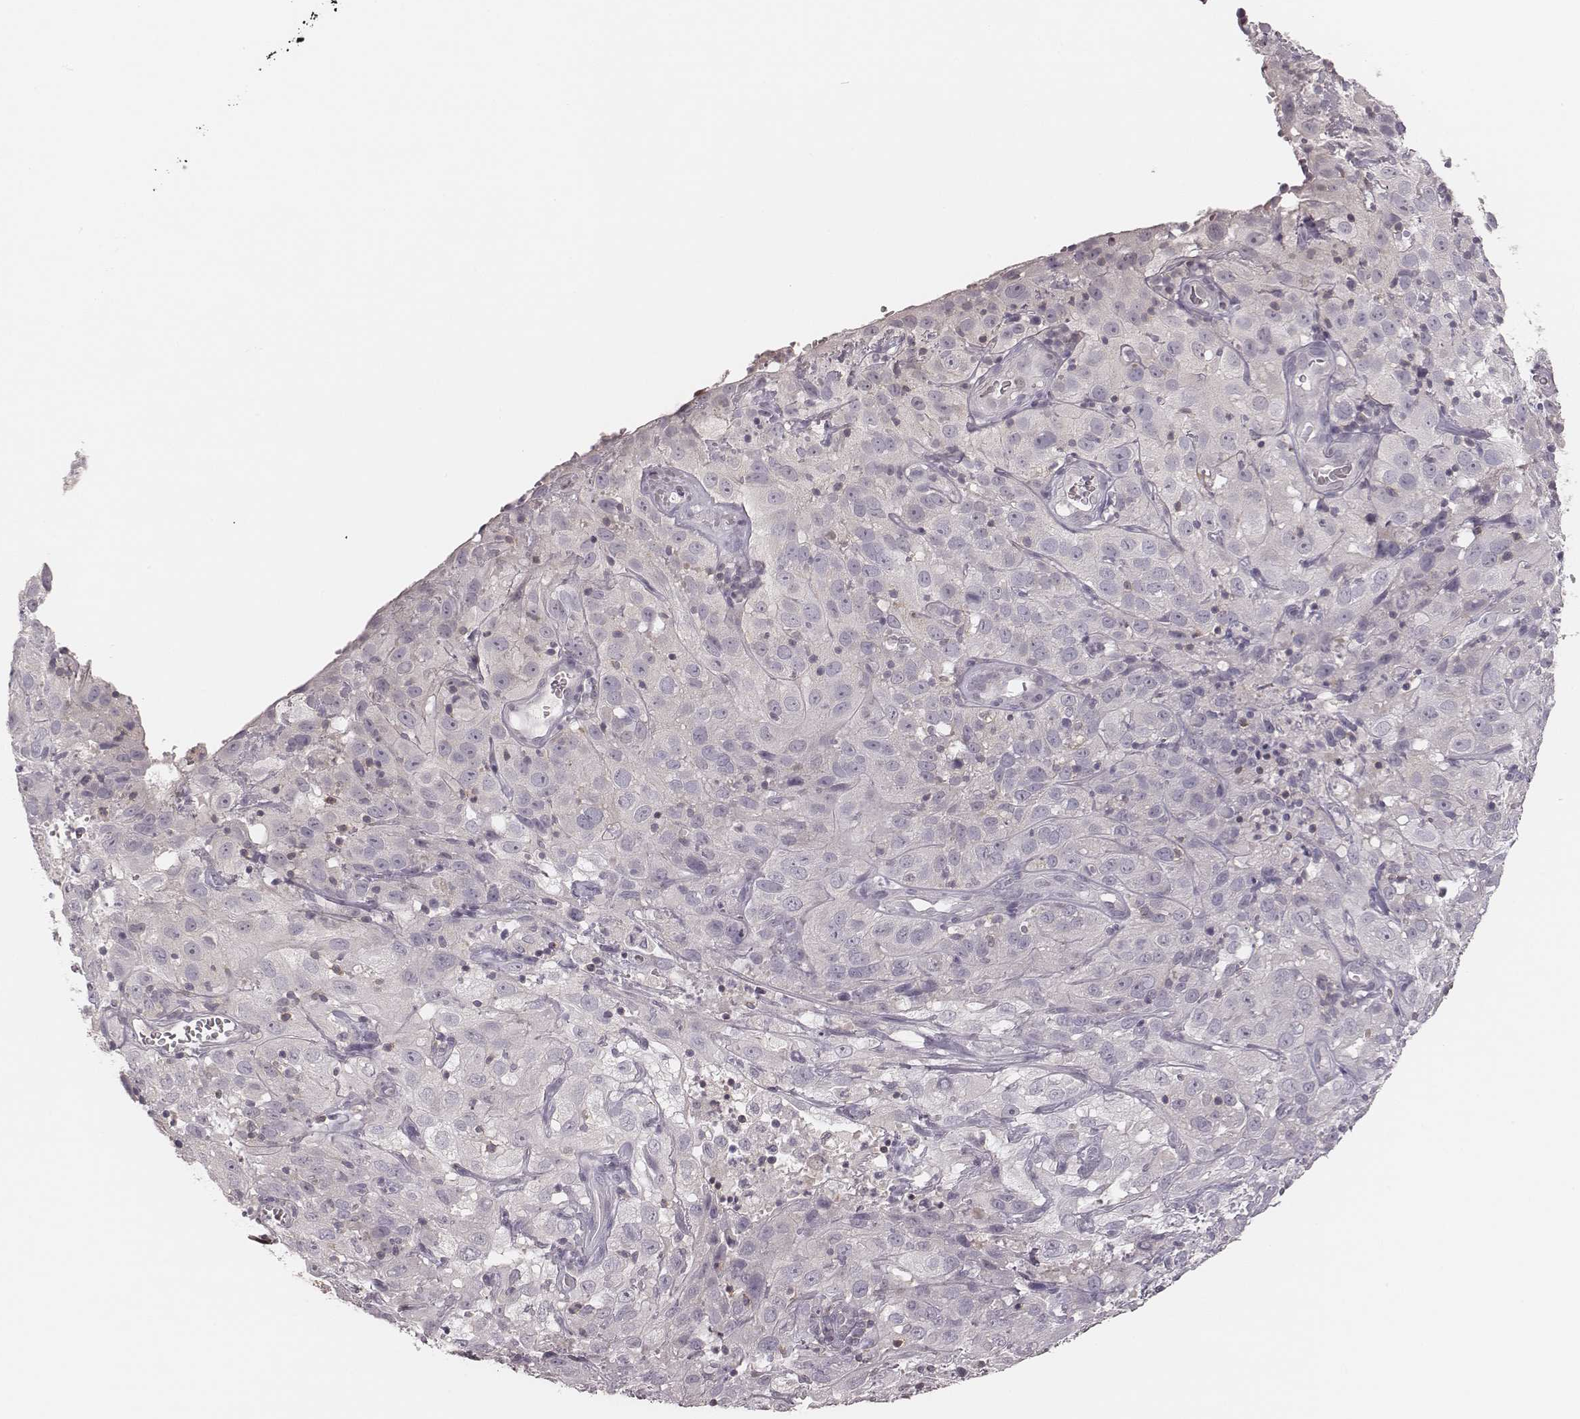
{"staining": {"intensity": "negative", "quantity": "none", "location": "none"}, "tissue": "cervical cancer", "cell_type": "Tumor cells", "image_type": "cancer", "snomed": [{"axis": "morphology", "description": "Squamous cell carcinoma, NOS"}, {"axis": "topography", "description": "Cervix"}], "caption": "Immunohistochemistry (IHC) histopathology image of neoplastic tissue: human cervical cancer stained with DAB (3,3'-diaminobenzidine) exhibits no significant protein expression in tumor cells. (IHC, brightfield microscopy, high magnification).", "gene": "MSX1", "patient": {"sex": "female", "age": 32}}